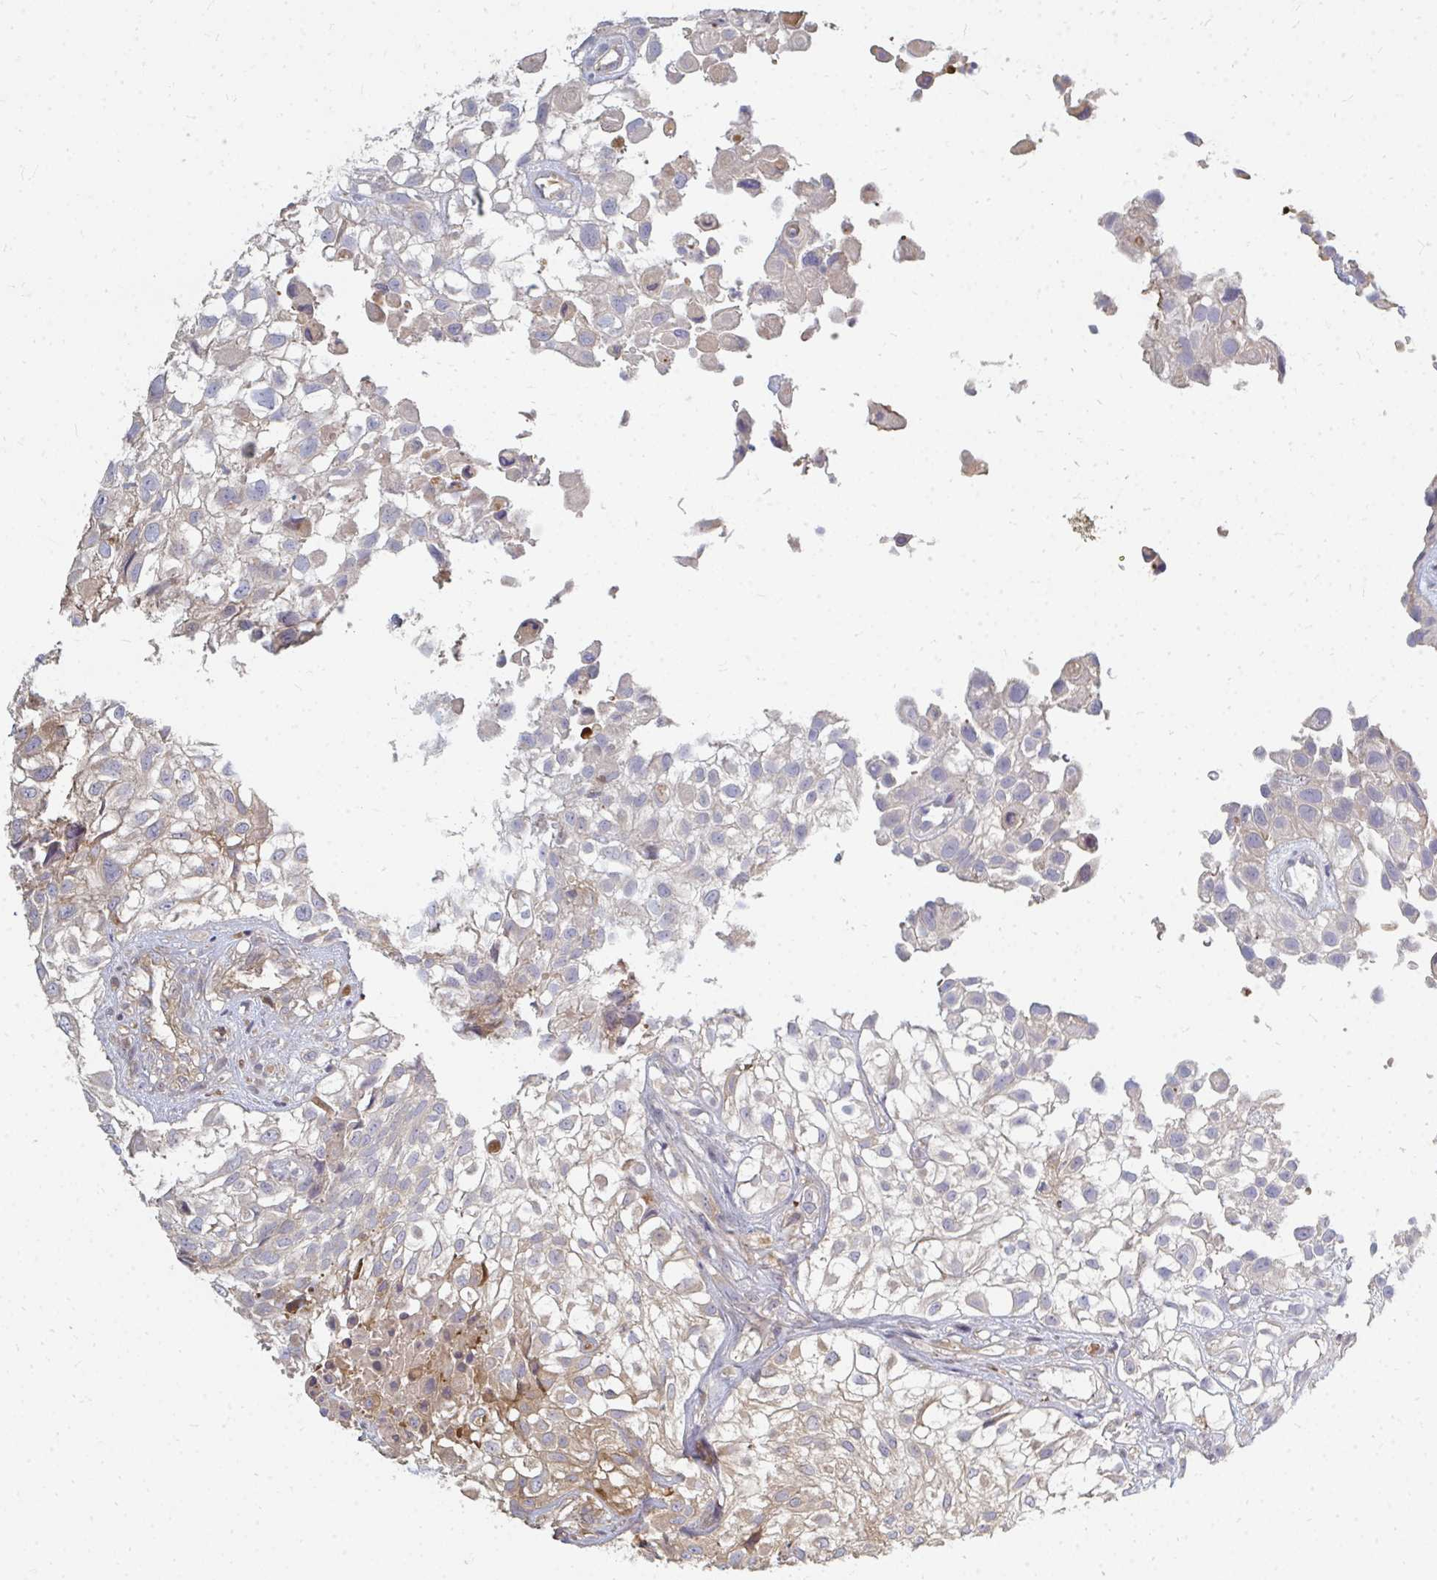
{"staining": {"intensity": "moderate", "quantity": "25%-75%", "location": "cytoplasmic/membranous"}, "tissue": "urothelial cancer", "cell_type": "Tumor cells", "image_type": "cancer", "snomed": [{"axis": "morphology", "description": "Urothelial carcinoma, High grade"}, {"axis": "topography", "description": "Urinary bladder"}], "caption": "There is medium levels of moderate cytoplasmic/membranous expression in tumor cells of urothelial cancer, as demonstrated by immunohistochemical staining (brown color).", "gene": "ZNF285", "patient": {"sex": "male", "age": 56}}